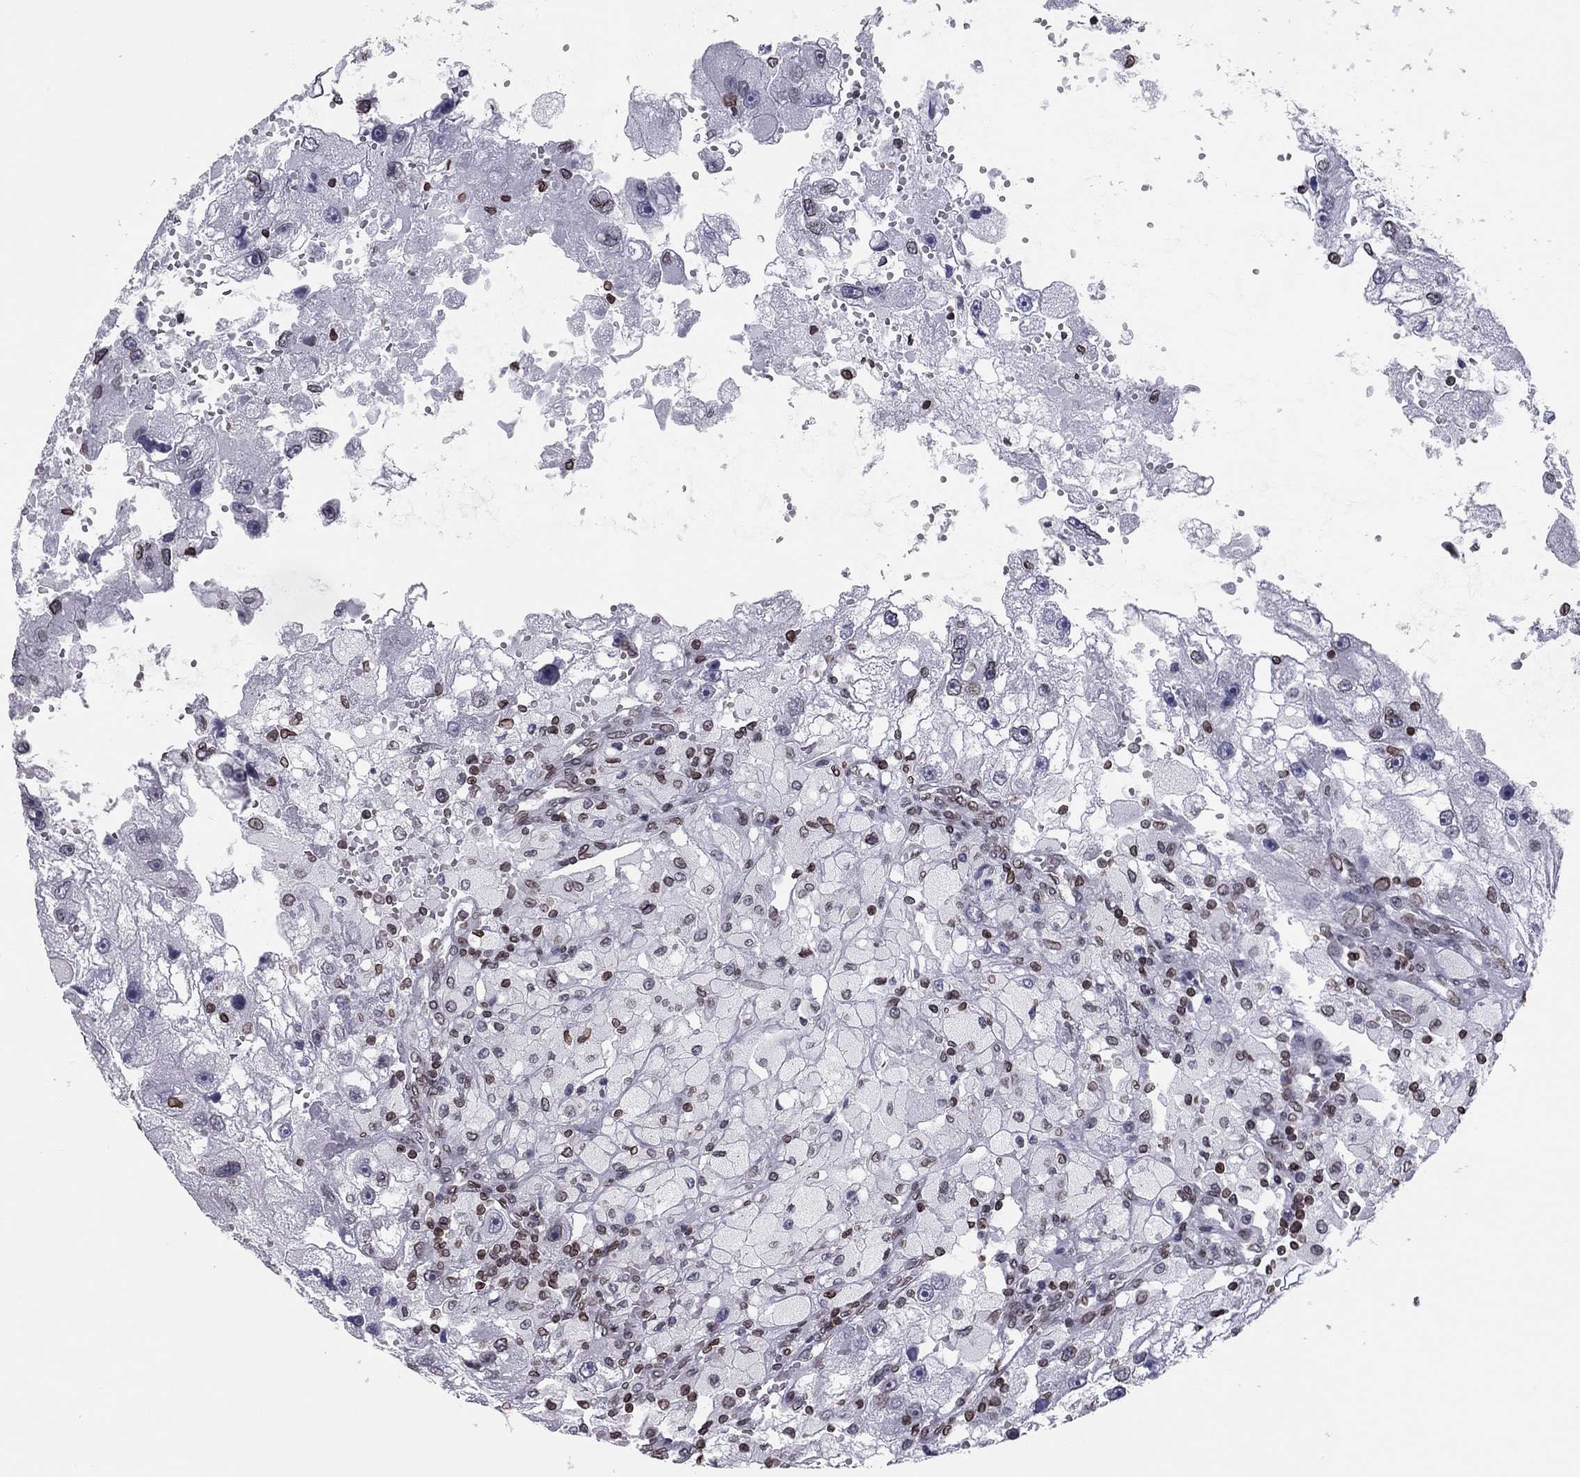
{"staining": {"intensity": "weak", "quantity": "<25%", "location": "cytoplasmic/membranous,nuclear"}, "tissue": "renal cancer", "cell_type": "Tumor cells", "image_type": "cancer", "snomed": [{"axis": "morphology", "description": "Adenocarcinoma, NOS"}, {"axis": "topography", "description": "Kidney"}], "caption": "Image shows no significant protein expression in tumor cells of renal cancer (adenocarcinoma). (Immunohistochemistry, brightfield microscopy, high magnification).", "gene": "ESPL1", "patient": {"sex": "male", "age": 63}}